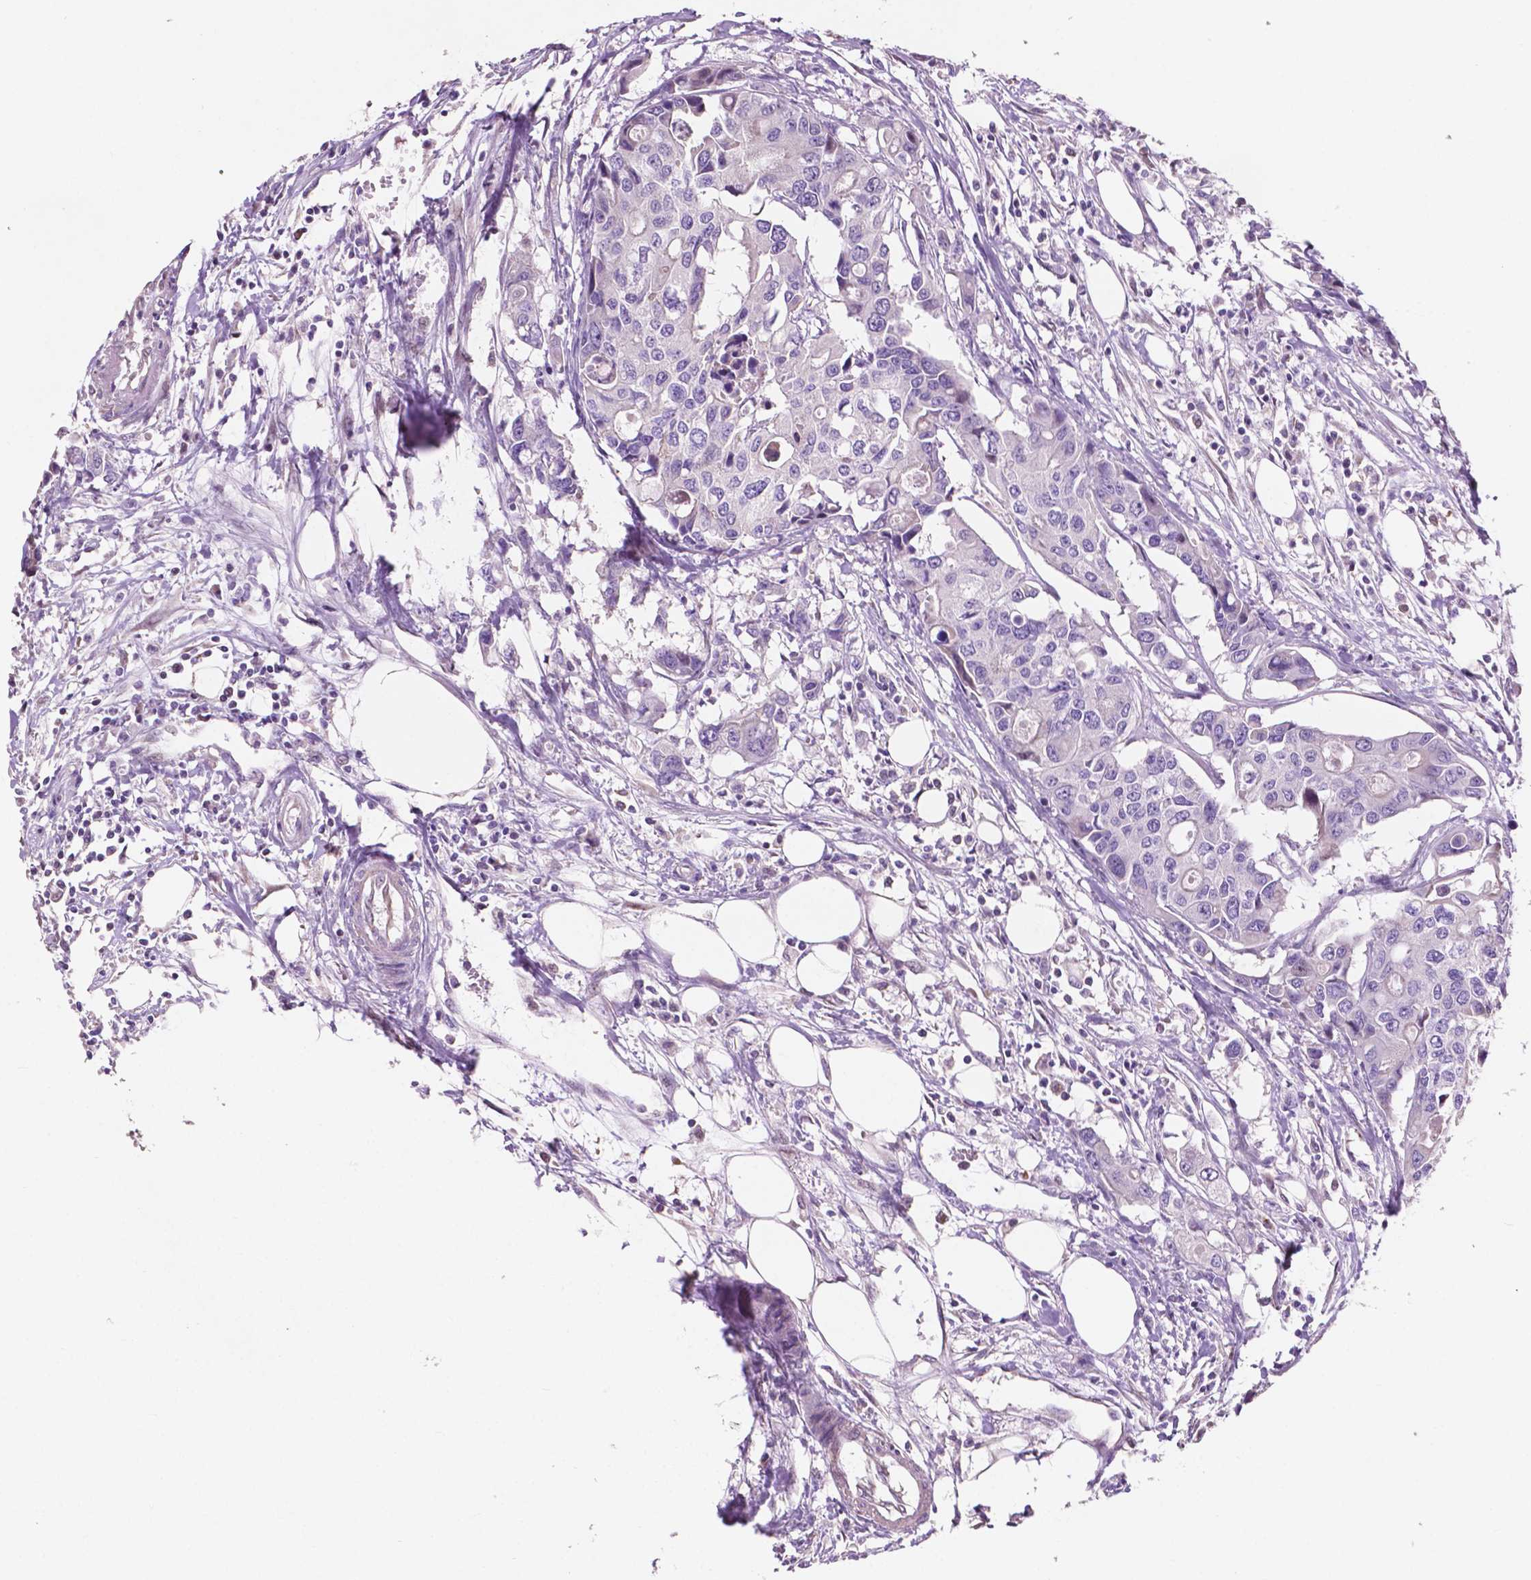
{"staining": {"intensity": "negative", "quantity": "none", "location": "none"}, "tissue": "colorectal cancer", "cell_type": "Tumor cells", "image_type": "cancer", "snomed": [{"axis": "morphology", "description": "Adenocarcinoma, NOS"}, {"axis": "topography", "description": "Colon"}], "caption": "The photomicrograph displays no staining of tumor cells in colorectal cancer (adenocarcinoma).", "gene": "CLDN17", "patient": {"sex": "male", "age": 77}}